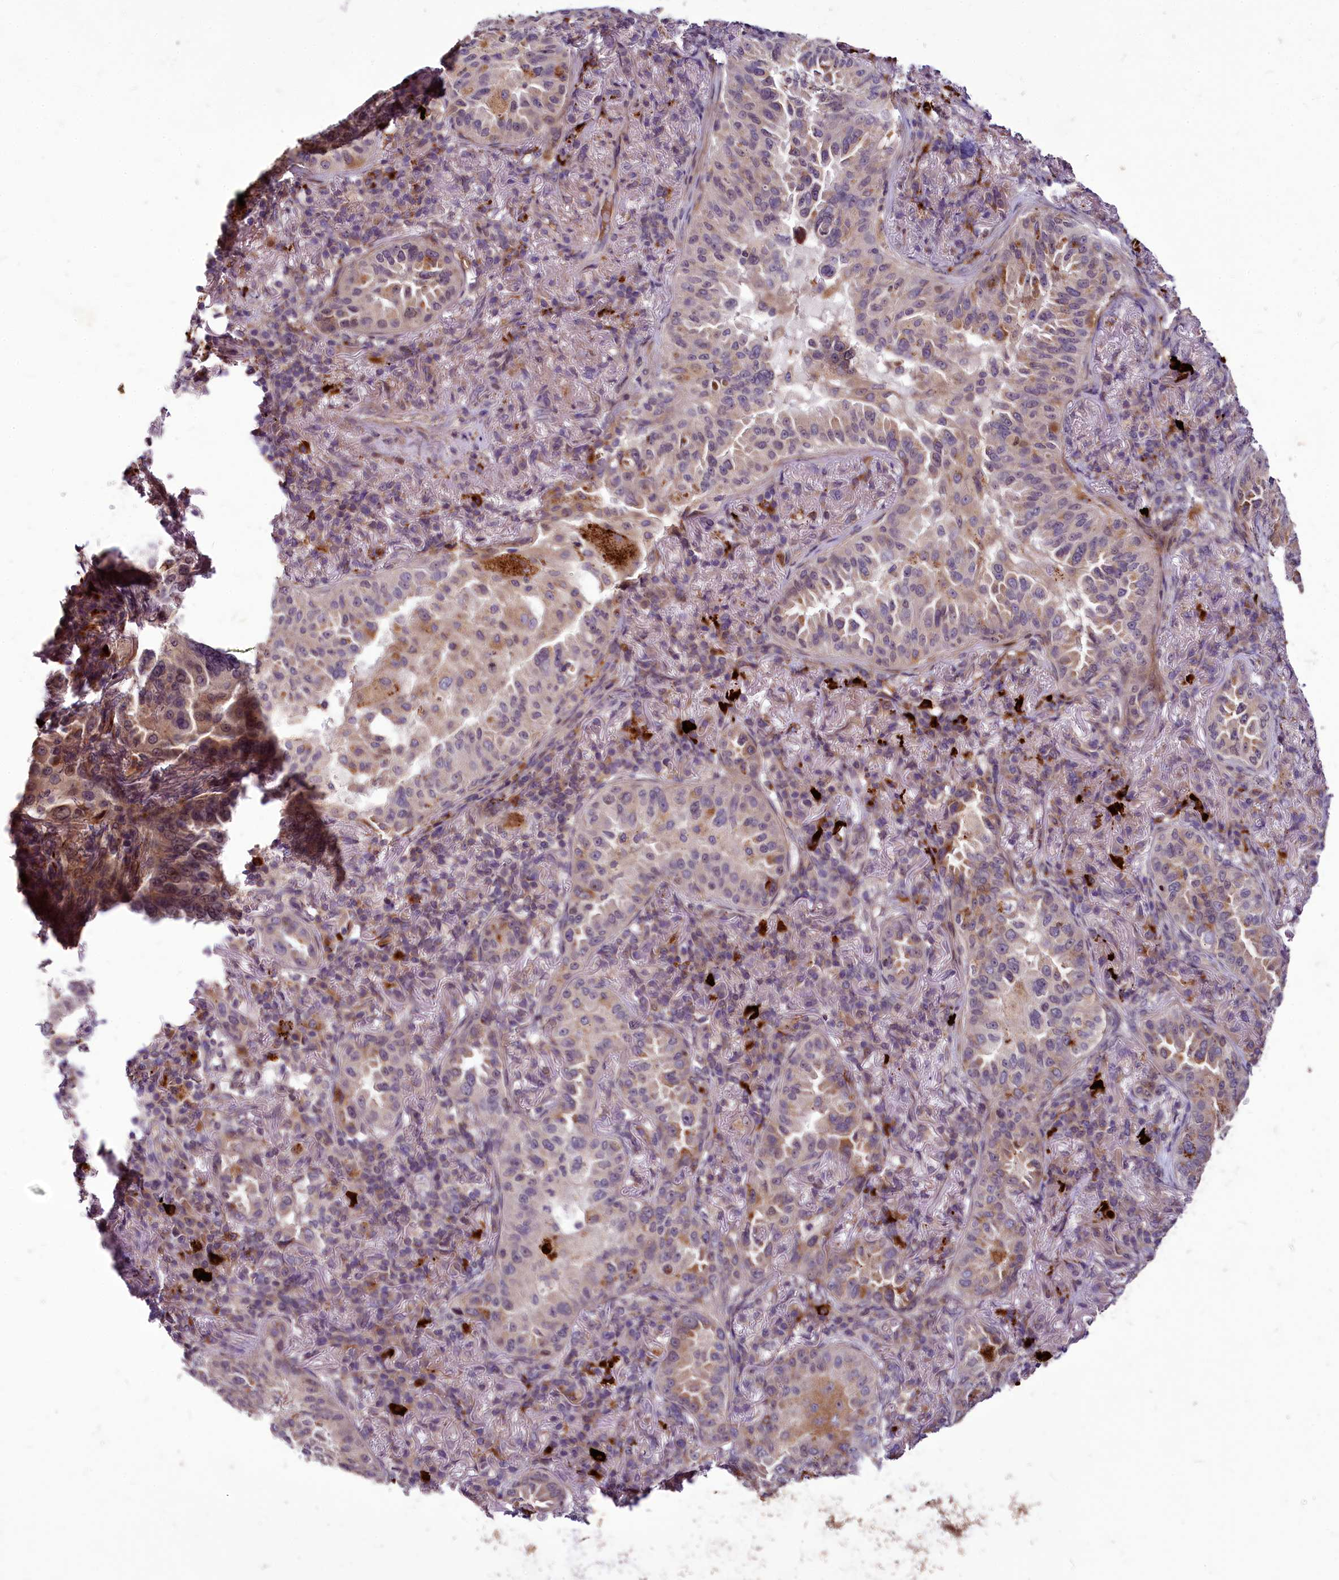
{"staining": {"intensity": "weak", "quantity": "<25%", "location": "cytoplasmic/membranous"}, "tissue": "lung cancer", "cell_type": "Tumor cells", "image_type": "cancer", "snomed": [{"axis": "morphology", "description": "Adenocarcinoma, NOS"}, {"axis": "topography", "description": "Lung"}], "caption": "DAB immunohistochemical staining of lung adenocarcinoma reveals no significant expression in tumor cells.", "gene": "C11orf86", "patient": {"sex": "female", "age": 69}}